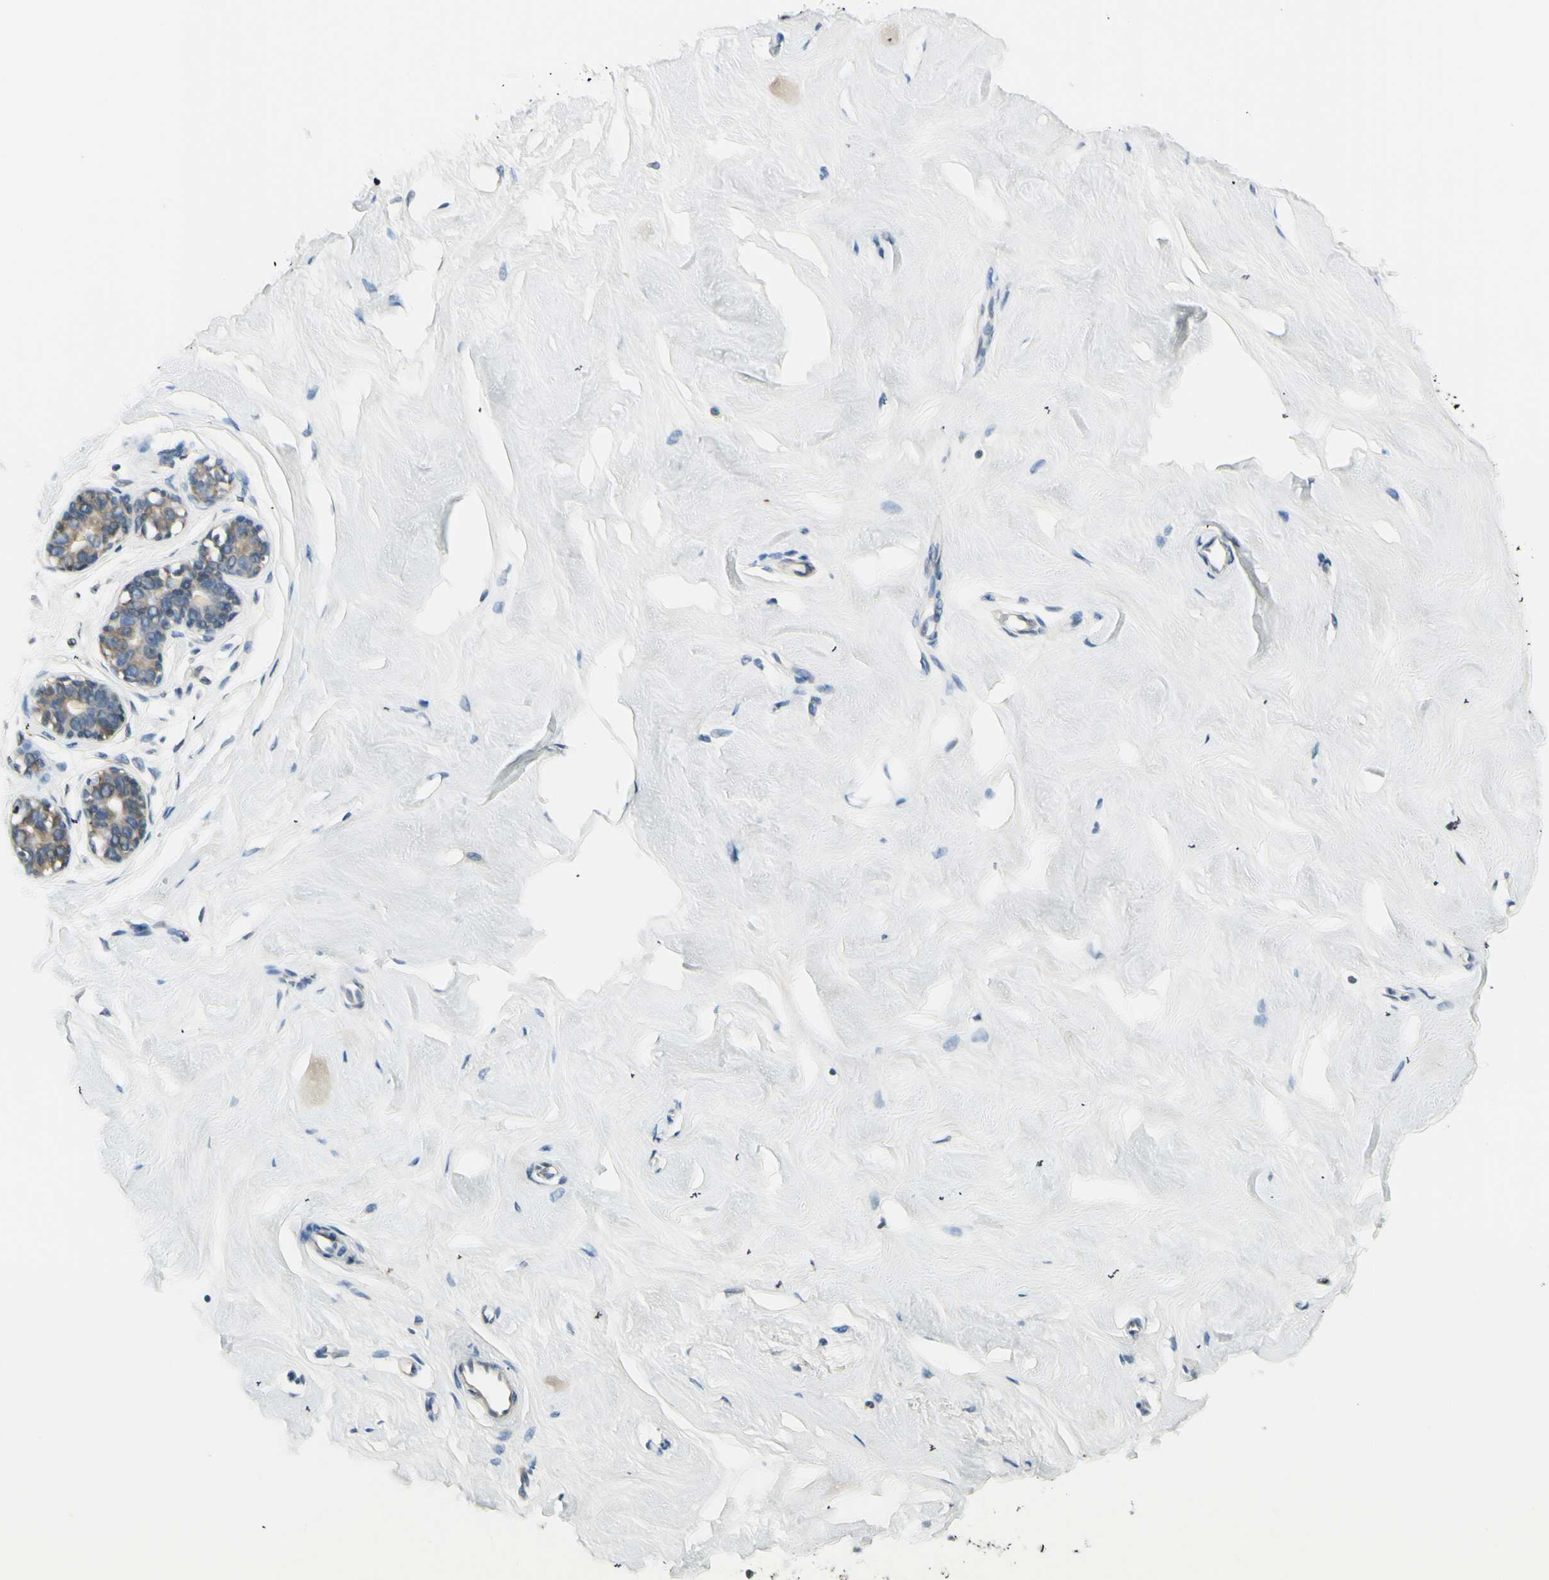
{"staining": {"intensity": "weak", "quantity": ">75%", "location": "cytoplasmic/membranous"}, "tissue": "breast", "cell_type": "Glandular cells", "image_type": "normal", "snomed": [{"axis": "morphology", "description": "Normal tissue, NOS"}, {"axis": "topography", "description": "Breast"}], "caption": "An IHC image of unremarkable tissue is shown. Protein staining in brown shows weak cytoplasmic/membranous positivity in breast within glandular cells. The staining is performed using DAB brown chromogen to label protein expression. The nuclei are counter-stained blue using hematoxylin.", "gene": "IGDCC4", "patient": {"sex": "female", "age": 23}}